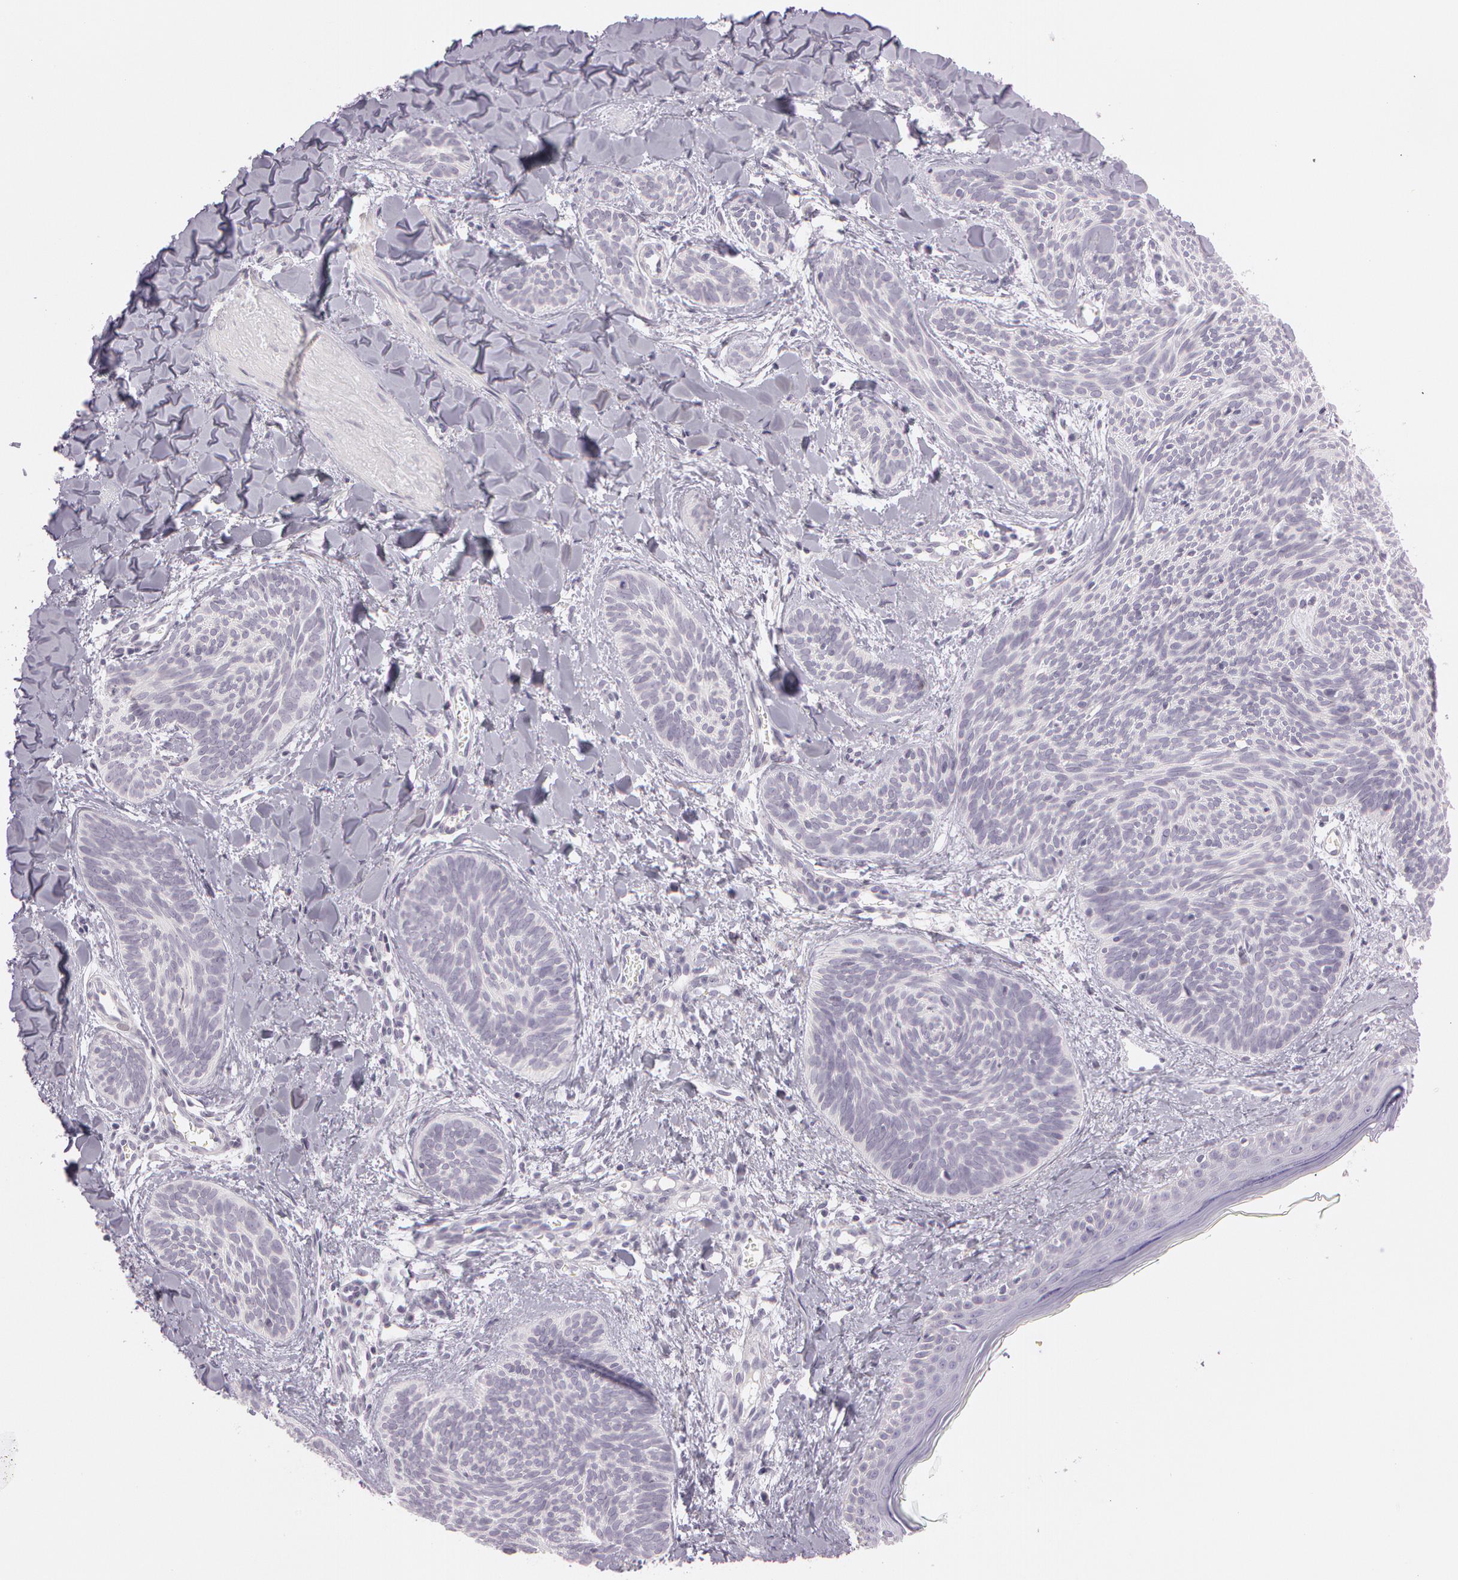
{"staining": {"intensity": "negative", "quantity": "none", "location": "none"}, "tissue": "skin cancer", "cell_type": "Tumor cells", "image_type": "cancer", "snomed": [{"axis": "morphology", "description": "Basal cell carcinoma"}, {"axis": "topography", "description": "Skin"}], "caption": "An IHC photomicrograph of skin basal cell carcinoma is shown. There is no staining in tumor cells of skin basal cell carcinoma.", "gene": "OTC", "patient": {"sex": "female", "age": 81}}